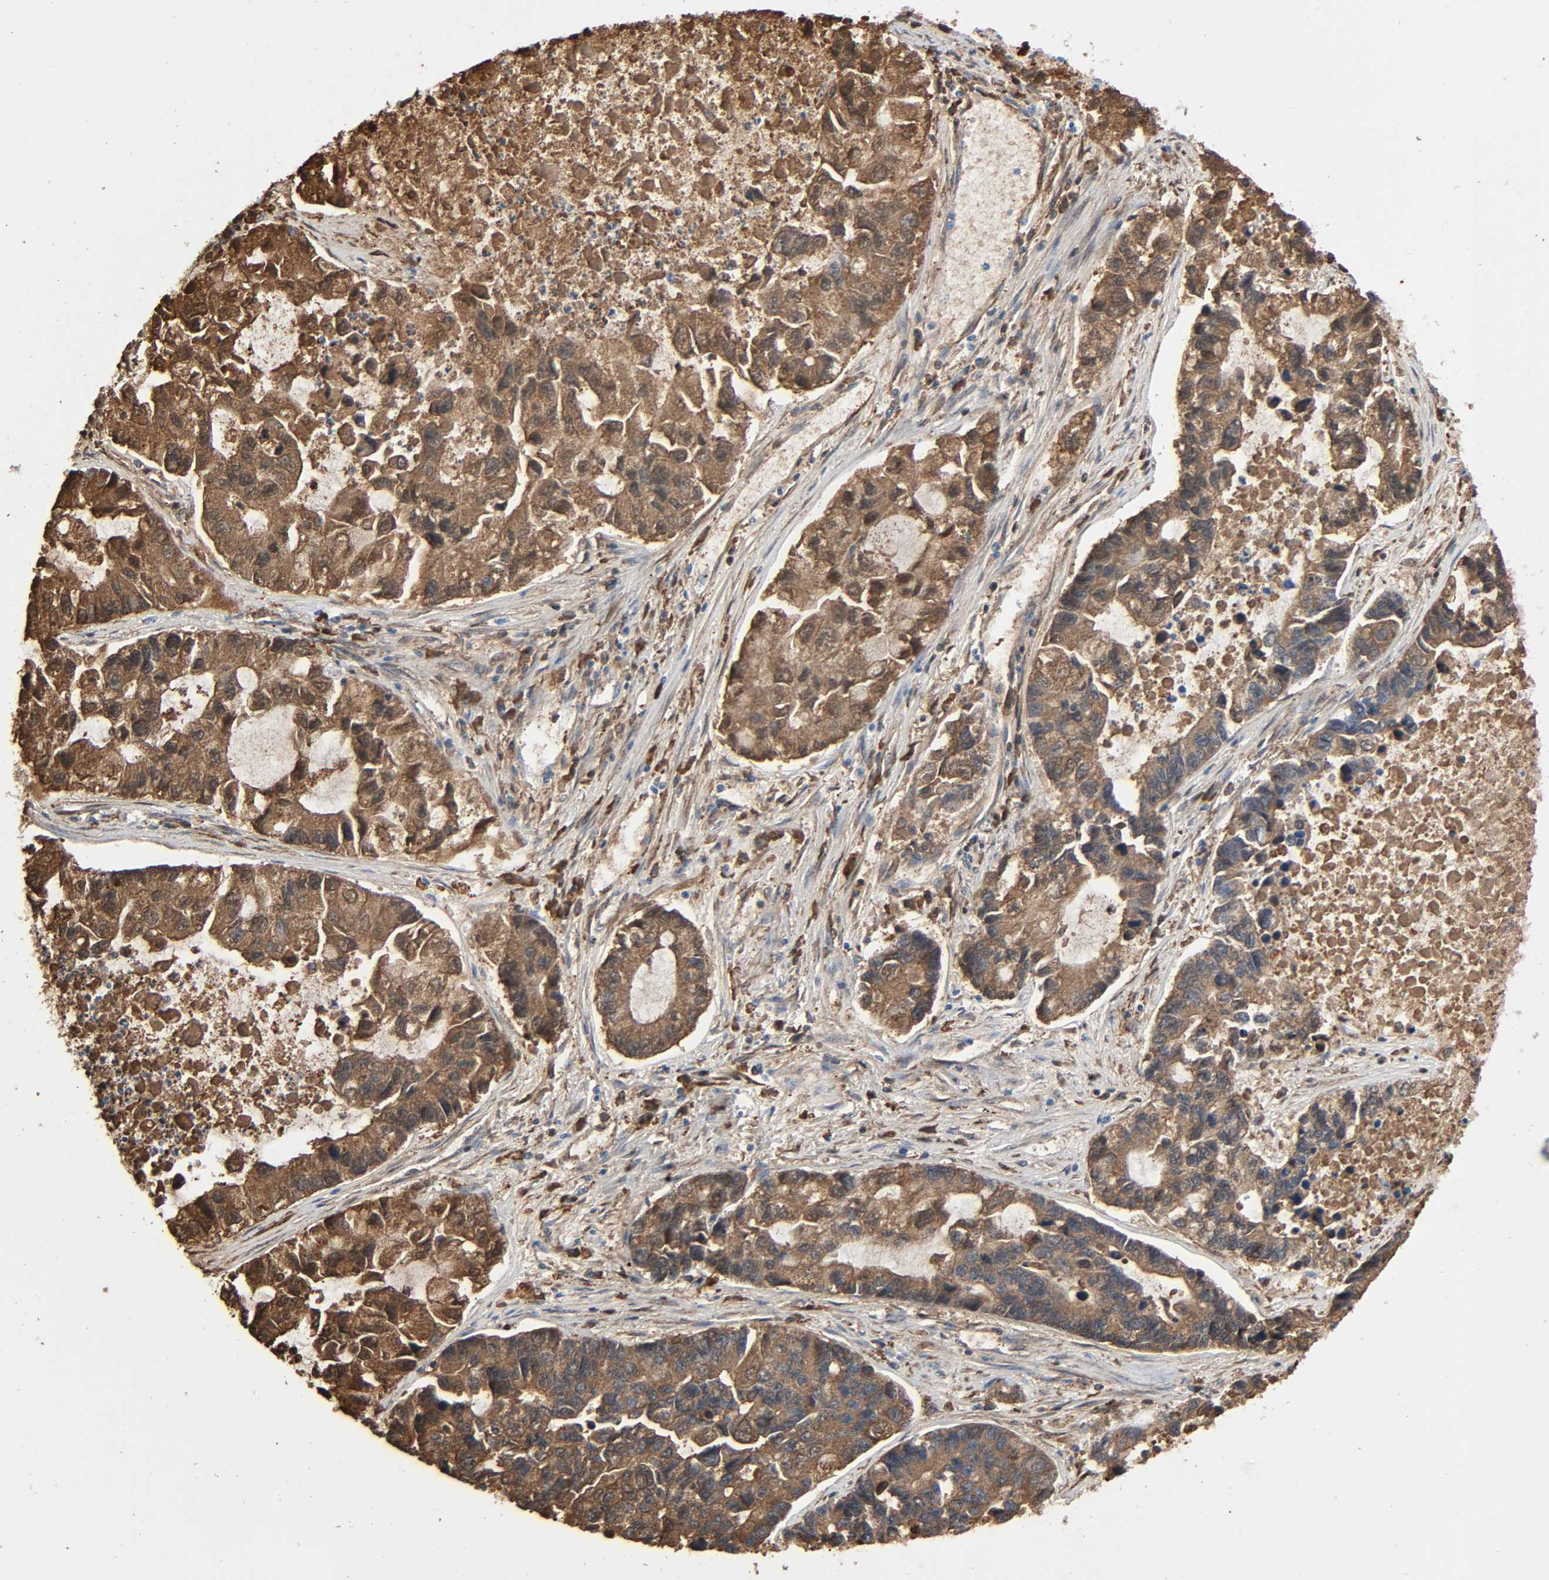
{"staining": {"intensity": "moderate", "quantity": ">75%", "location": "cytoplasmic/membranous"}, "tissue": "lung cancer", "cell_type": "Tumor cells", "image_type": "cancer", "snomed": [{"axis": "morphology", "description": "Adenocarcinoma, NOS"}, {"axis": "topography", "description": "Lung"}], "caption": "A micrograph of lung cancer stained for a protein exhibits moderate cytoplasmic/membranous brown staining in tumor cells. The protein of interest is stained brown, and the nuclei are stained in blue (DAB IHC with brightfield microscopy, high magnification).", "gene": "C3", "patient": {"sex": "female", "age": 51}}